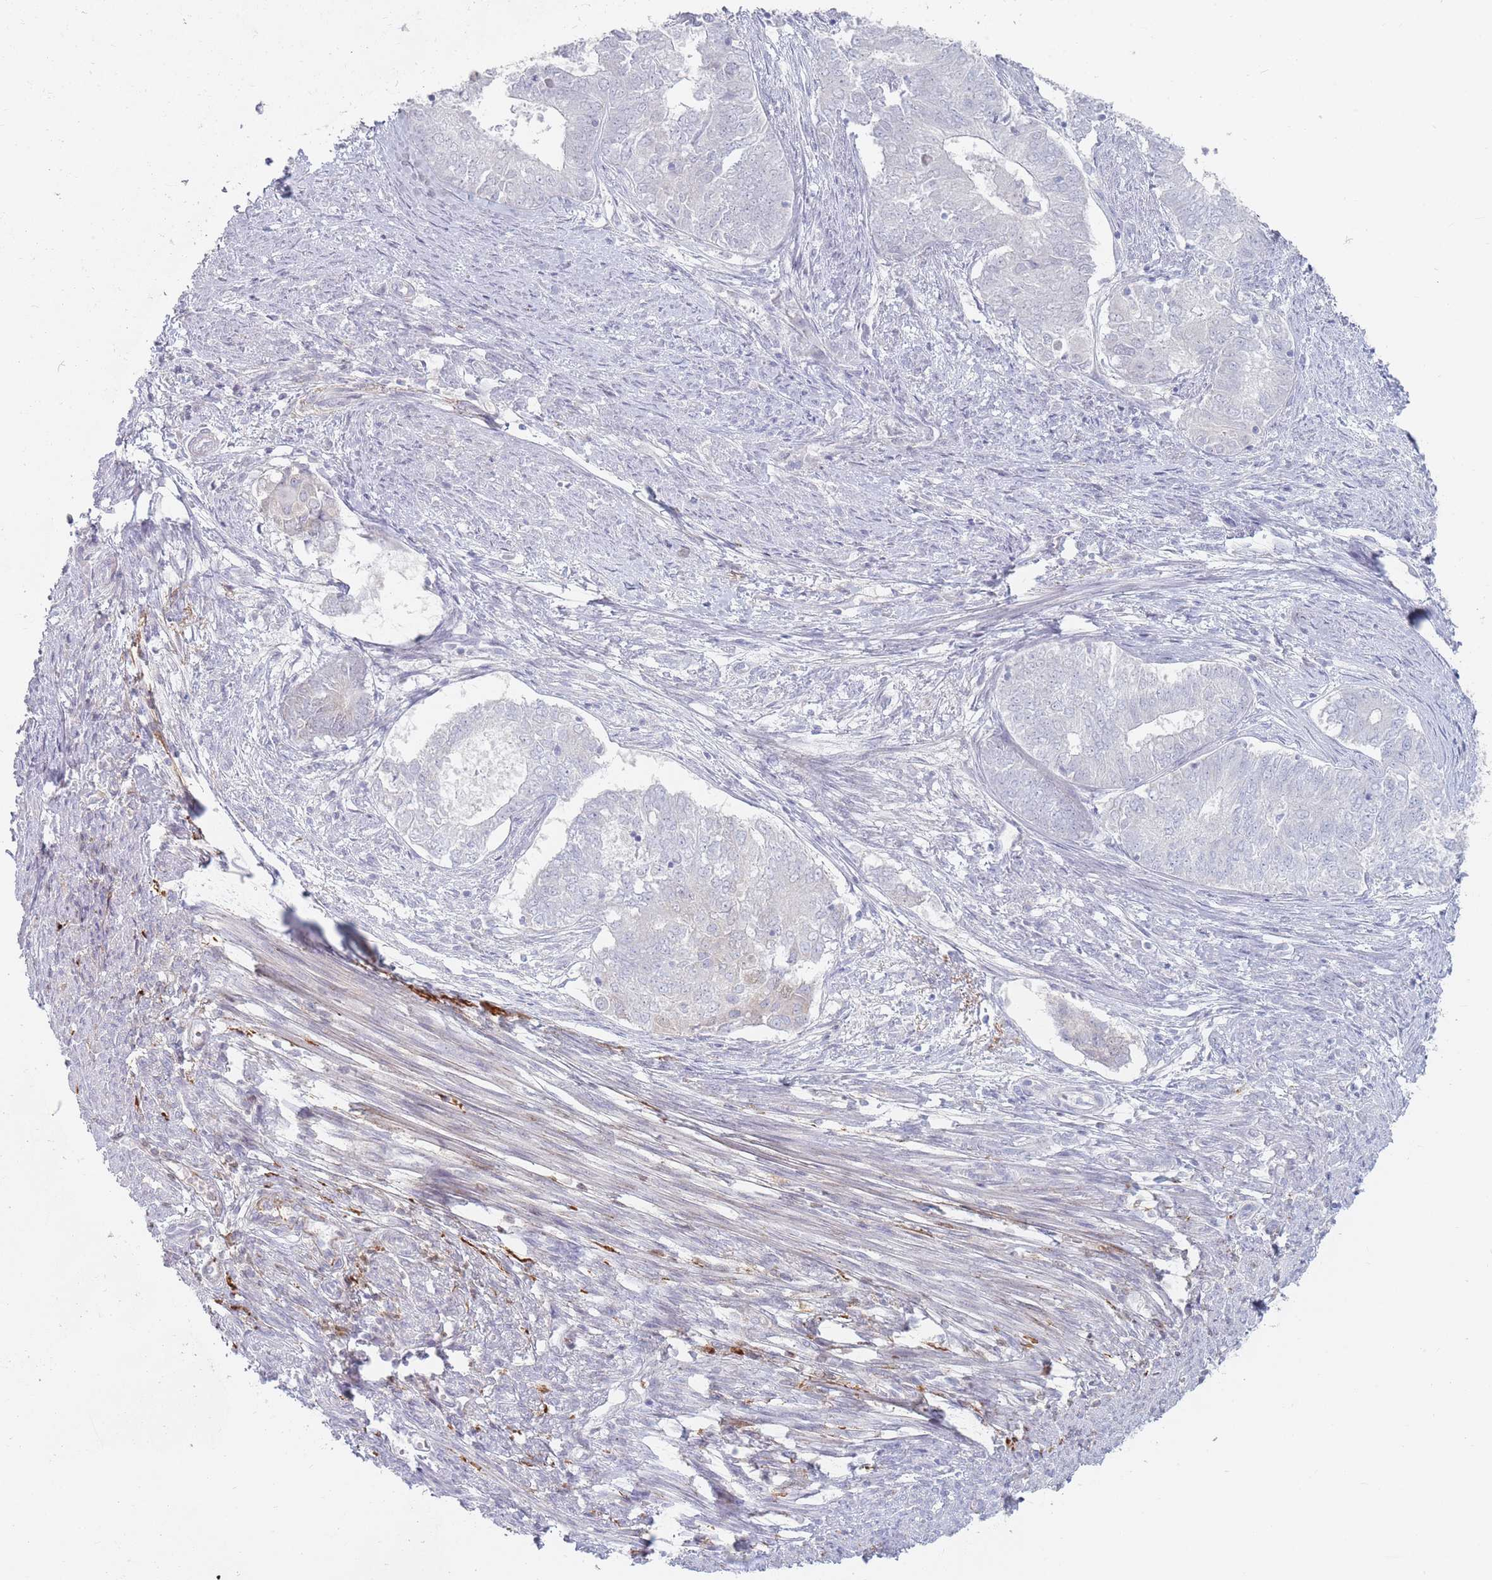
{"staining": {"intensity": "negative", "quantity": "none", "location": "none"}, "tissue": "endometrial cancer", "cell_type": "Tumor cells", "image_type": "cancer", "snomed": [{"axis": "morphology", "description": "Adenocarcinoma, NOS"}, {"axis": "topography", "description": "Endometrium"}], "caption": "Tumor cells show no significant expression in endometrial cancer (adenocarcinoma).", "gene": "PRG4", "patient": {"sex": "female", "age": 62}}